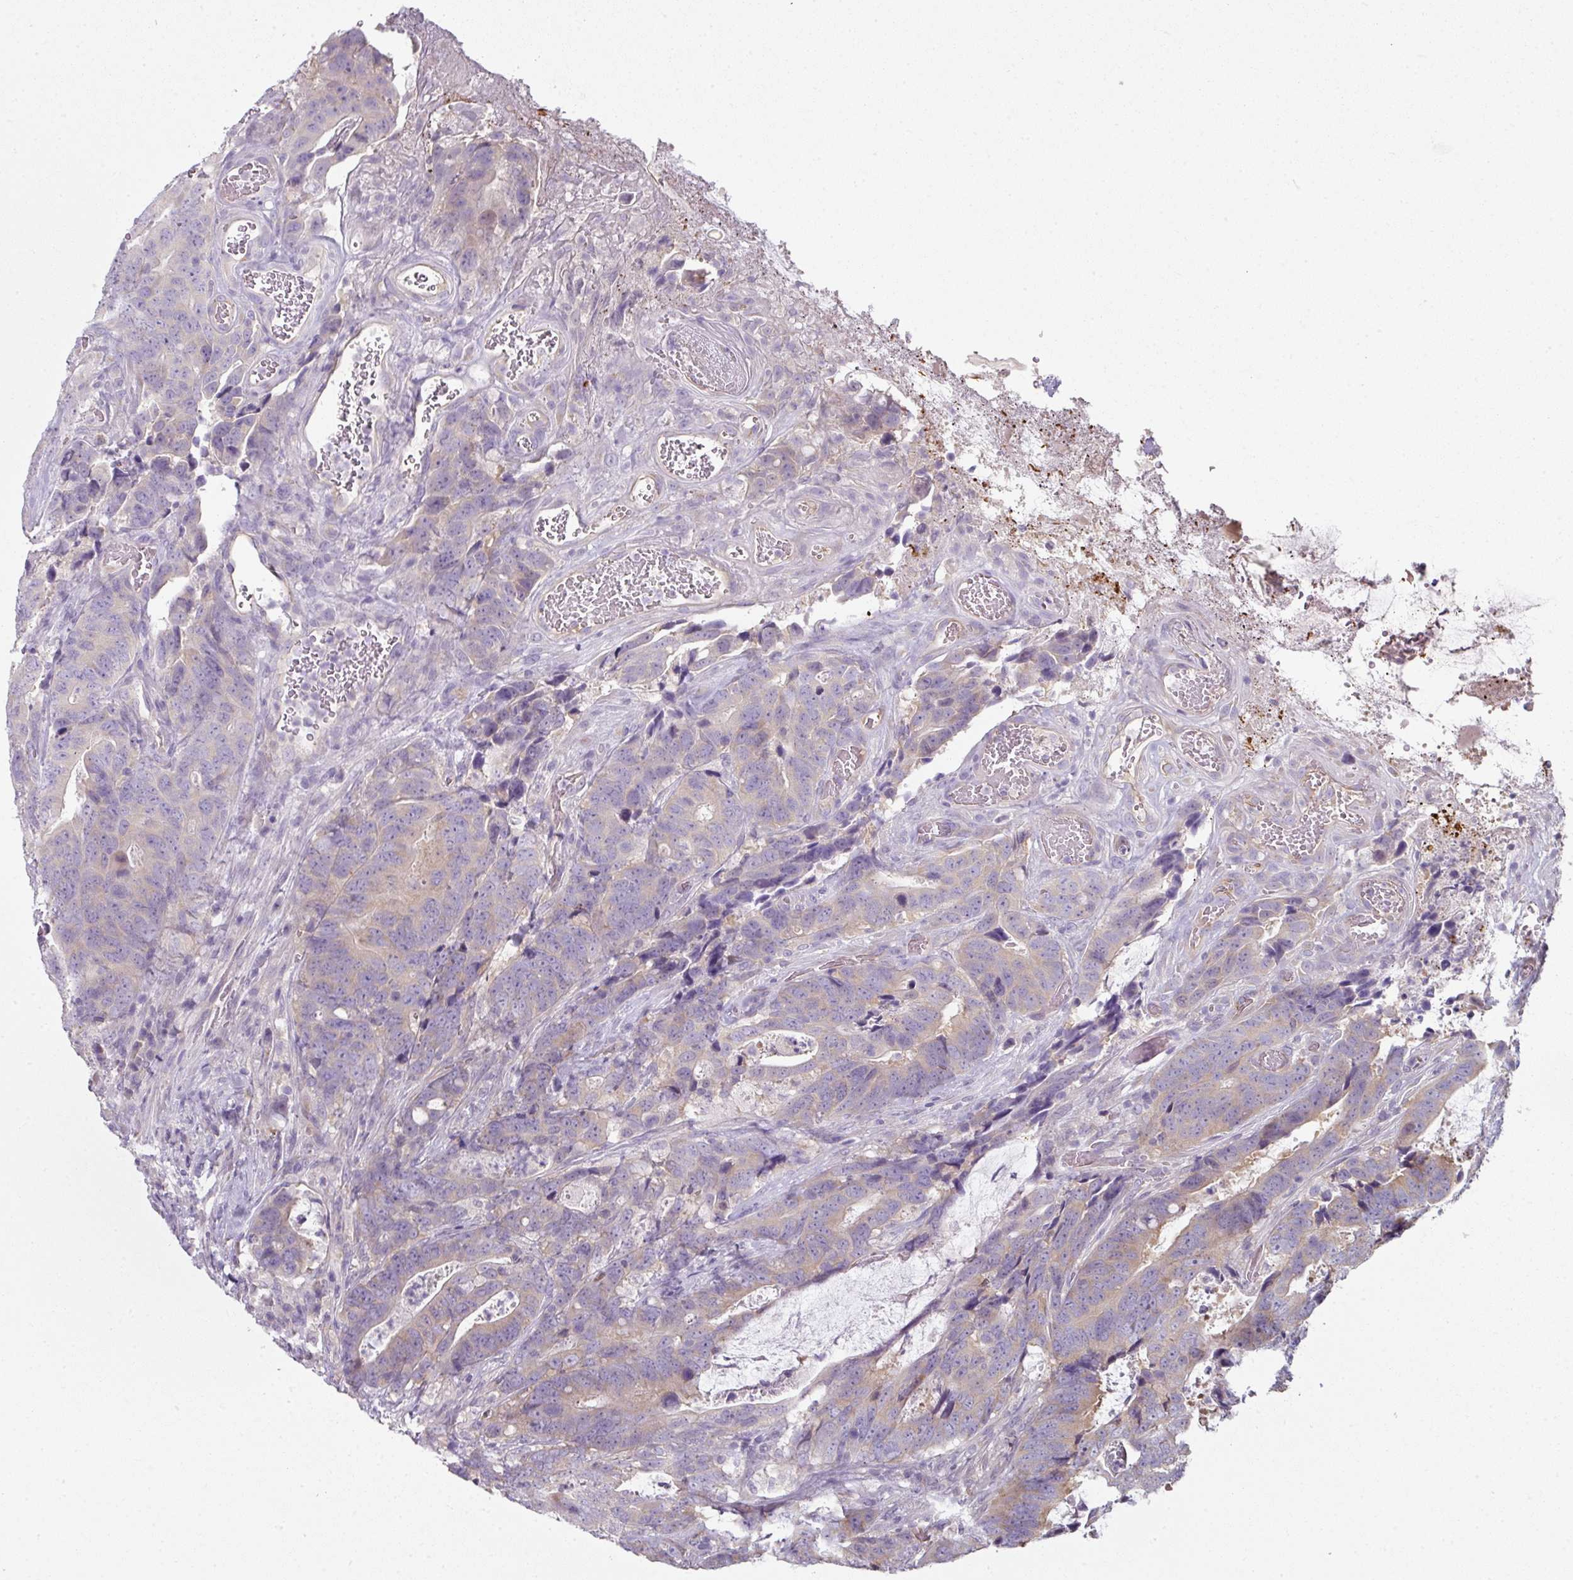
{"staining": {"intensity": "weak", "quantity": "<25%", "location": "cytoplasmic/membranous"}, "tissue": "colorectal cancer", "cell_type": "Tumor cells", "image_type": "cancer", "snomed": [{"axis": "morphology", "description": "Adenocarcinoma, NOS"}, {"axis": "topography", "description": "Colon"}], "caption": "A histopathology image of colorectal cancer (adenocarcinoma) stained for a protein reveals no brown staining in tumor cells.", "gene": "C19orf33", "patient": {"sex": "female", "age": 82}}